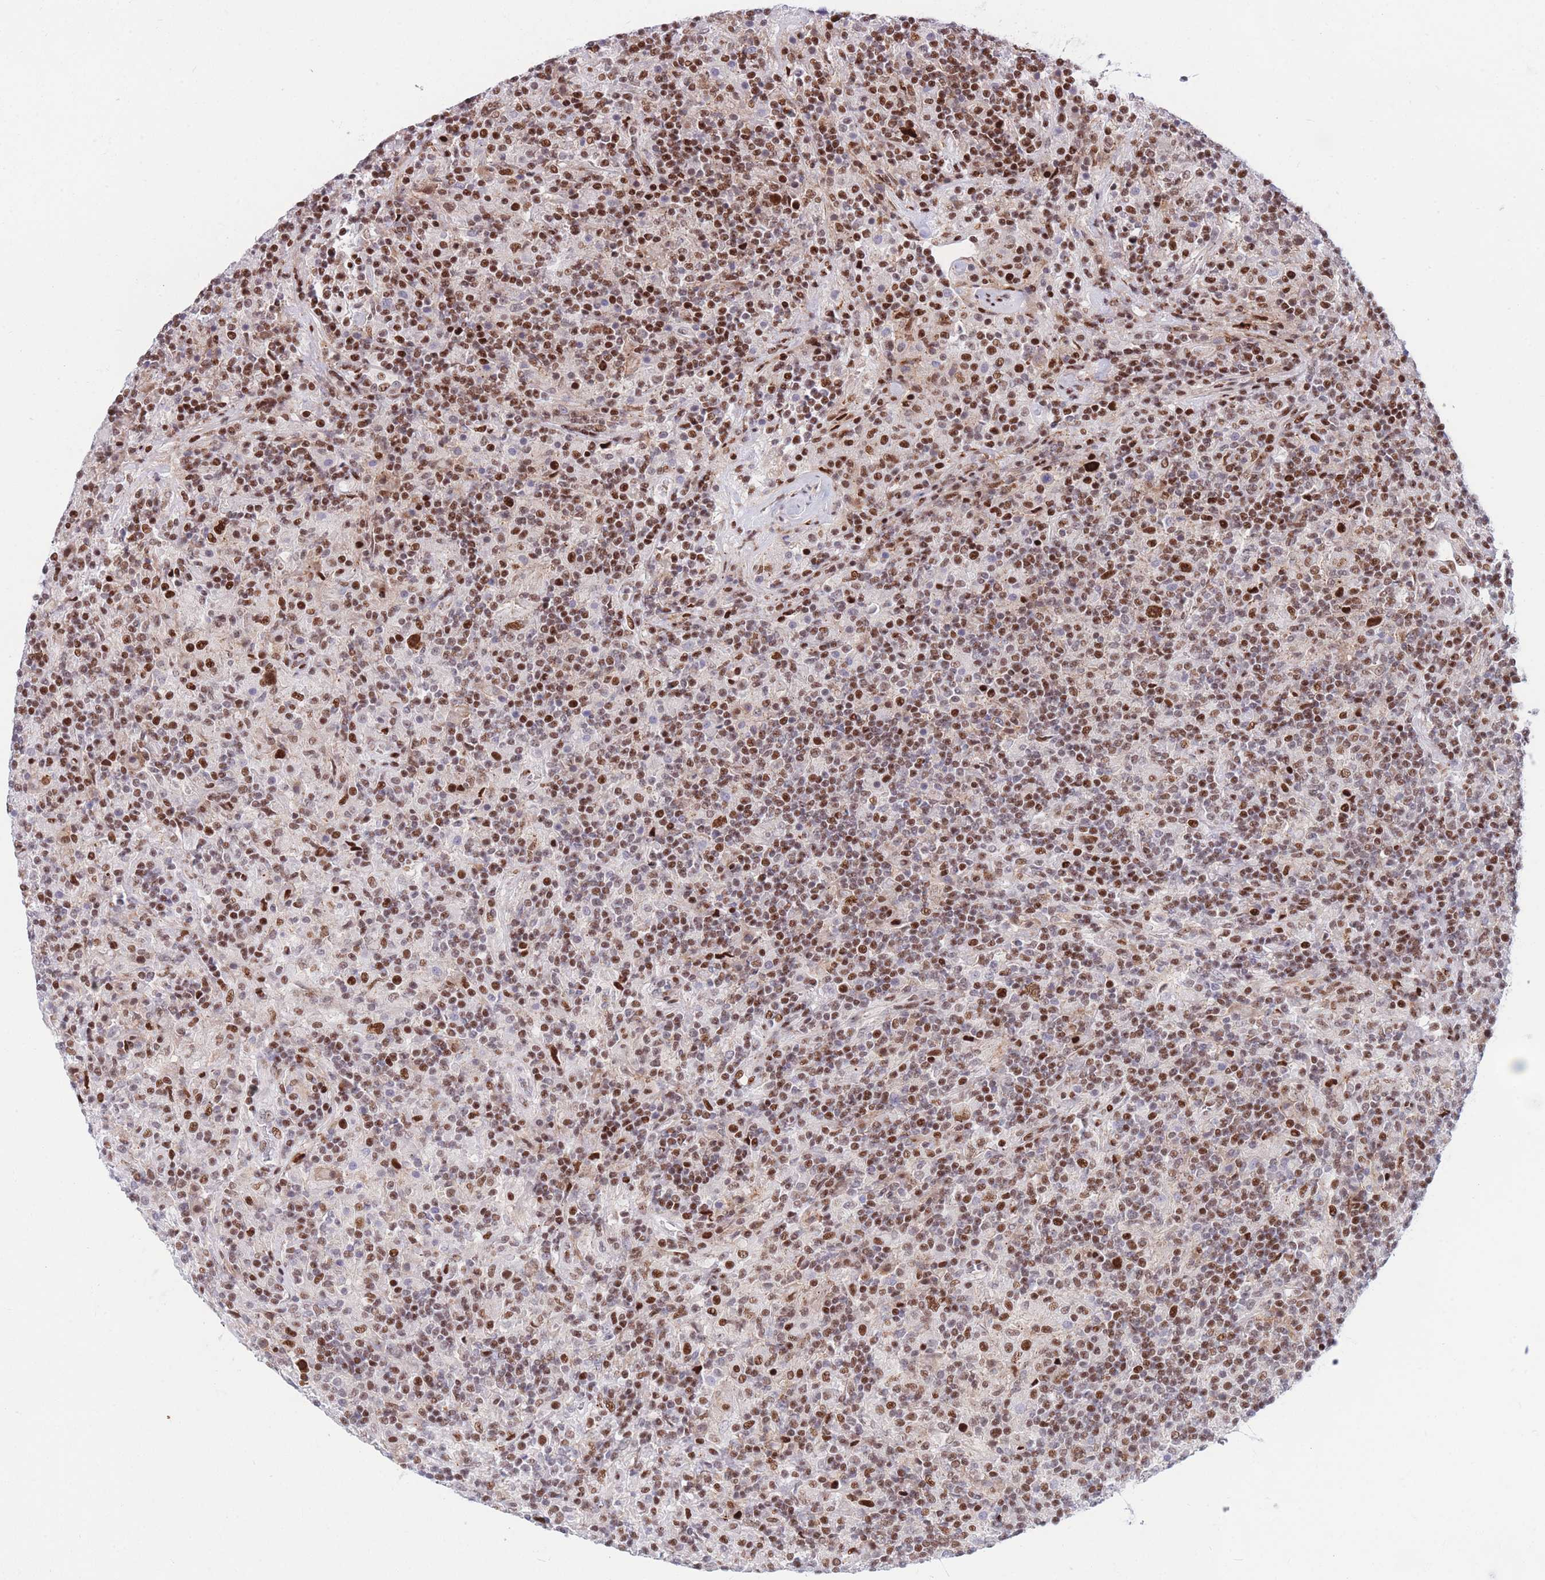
{"staining": {"intensity": "strong", "quantity": ">75%", "location": "cytoplasmic/membranous,nuclear"}, "tissue": "lymphoma", "cell_type": "Tumor cells", "image_type": "cancer", "snomed": [{"axis": "morphology", "description": "Hodgkin's disease, NOS"}, {"axis": "topography", "description": "Lymph node"}], "caption": "The histopathology image exhibits a brown stain indicating the presence of a protein in the cytoplasmic/membranous and nuclear of tumor cells in Hodgkin's disease.", "gene": "DNAJC3", "patient": {"sex": "male", "age": 70}}